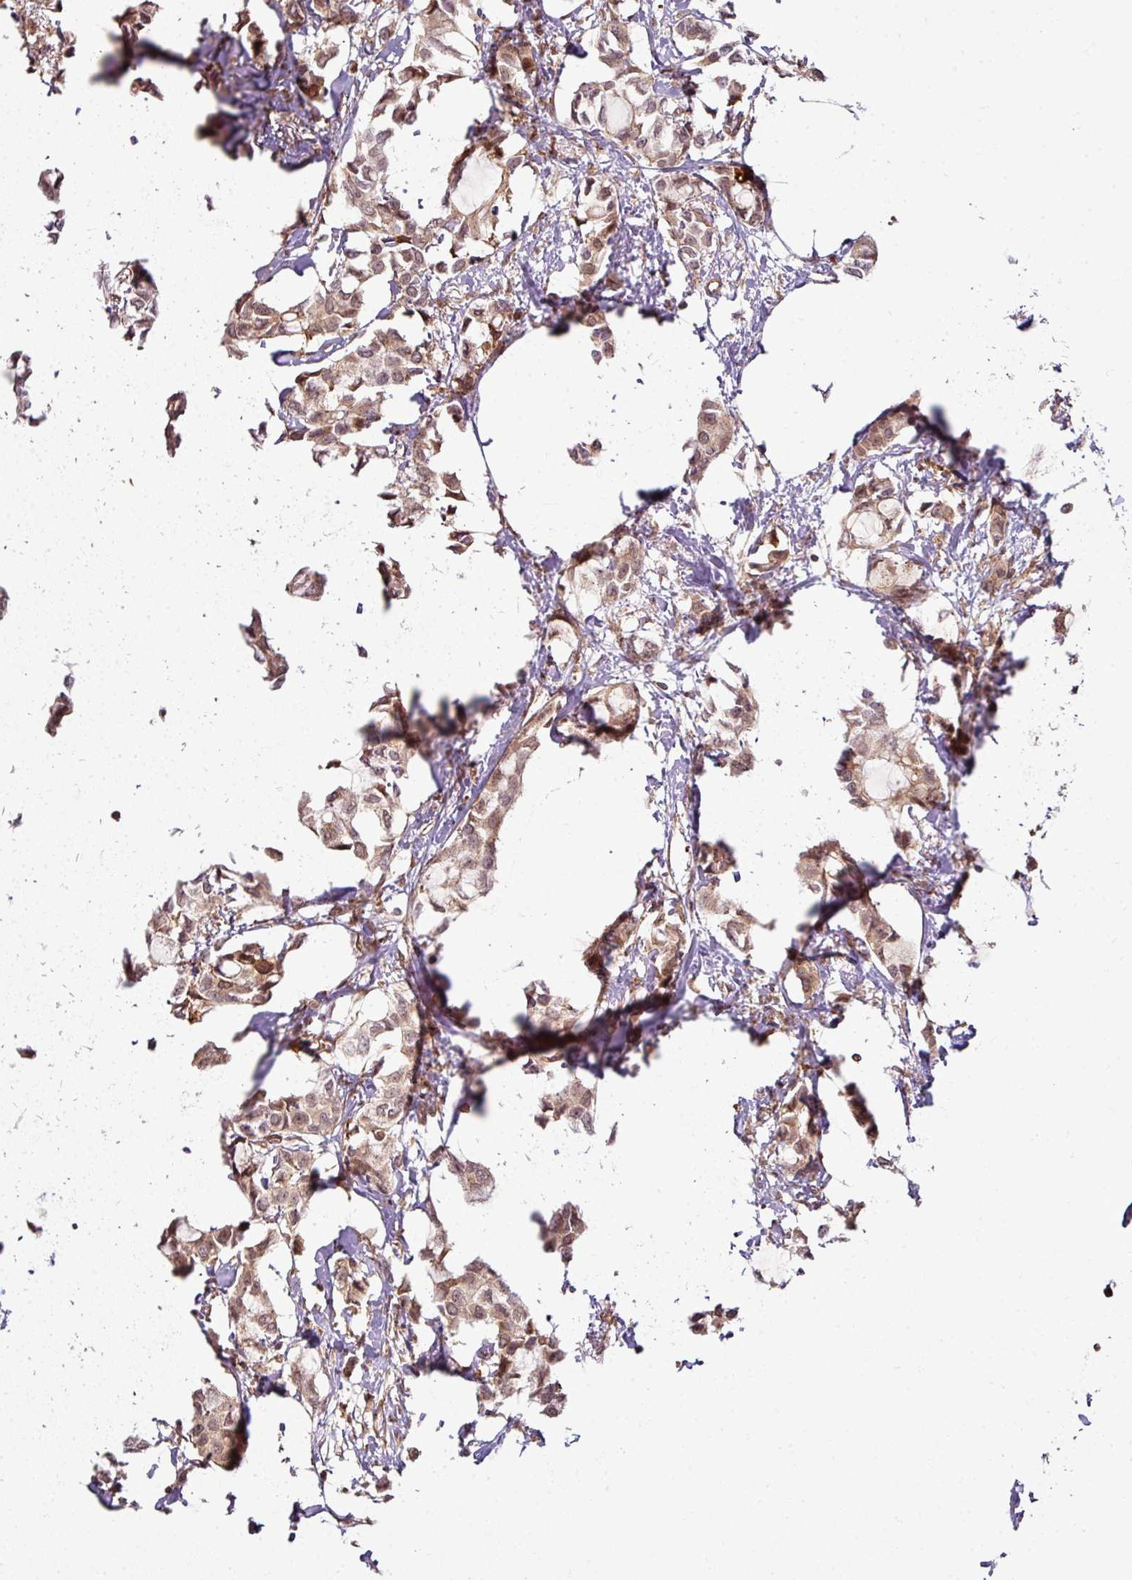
{"staining": {"intensity": "weak", "quantity": ">75%", "location": "cytoplasmic/membranous,nuclear"}, "tissue": "breast cancer", "cell_type": "Tumor cells", "image_type": "cancer", "snomed": [{"axis": "morphology", "description": "Duct carcinoma"}, {"axis": "topography", "description": "Breast"}], "caption": "Weak cytoplasmic/membranous and nuclear staining for a protein is present in approximately >75% of tumor cells of invasive ductal carcinoma (breast) using immunohistochemistry (IHC).", "gene": "ATAT1", "patient": {"sex": "female", "age": 73}}